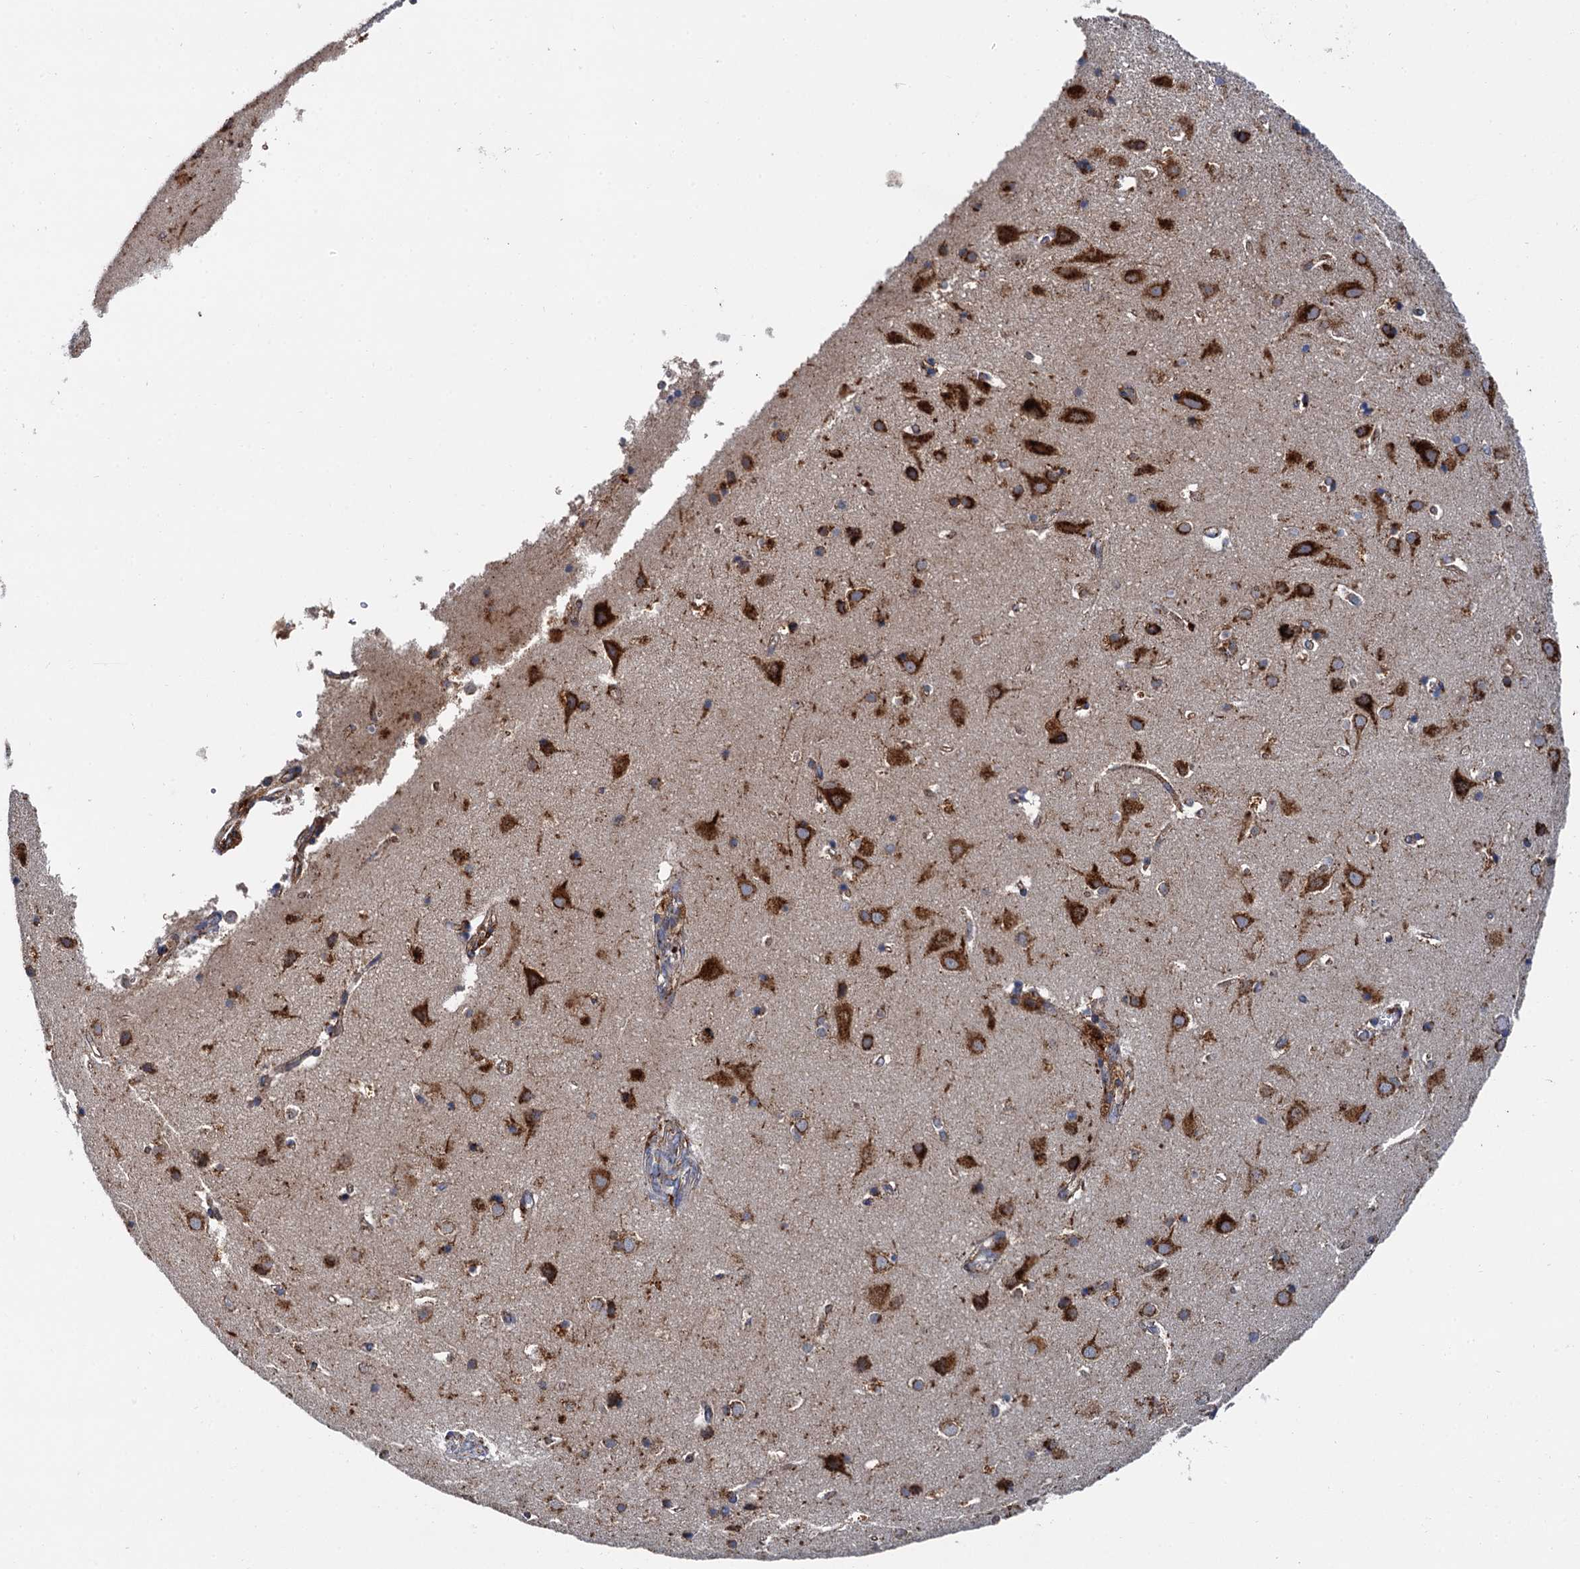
{"staining": {"intensity": "strong", "quantity": ">75%", "location": "cytoplasmic/membranous"}, "tissue": "cerebral cortex", "cell_type": "Endothelial cells", "image_type": "normal", "snomed": [{"axis": "morphology", "description": "Normal tissue, NOS"}, {"axis": "topography", "description": "Cerebral cortex"}], "caption": "IHC staining of unremarkable cerebral cortex, which shows high levels of strong cytoplasmic/membranous expression in about >75% of endothelial cells indicating strong cytoplasmic/membranous protein staining. The staining was performed using DAB (brown) for protein detection and nuclei were counterstained in hematoxylin (blue).", "gene": "GBA1", "patient": {"sex": "male", "age": 54}}